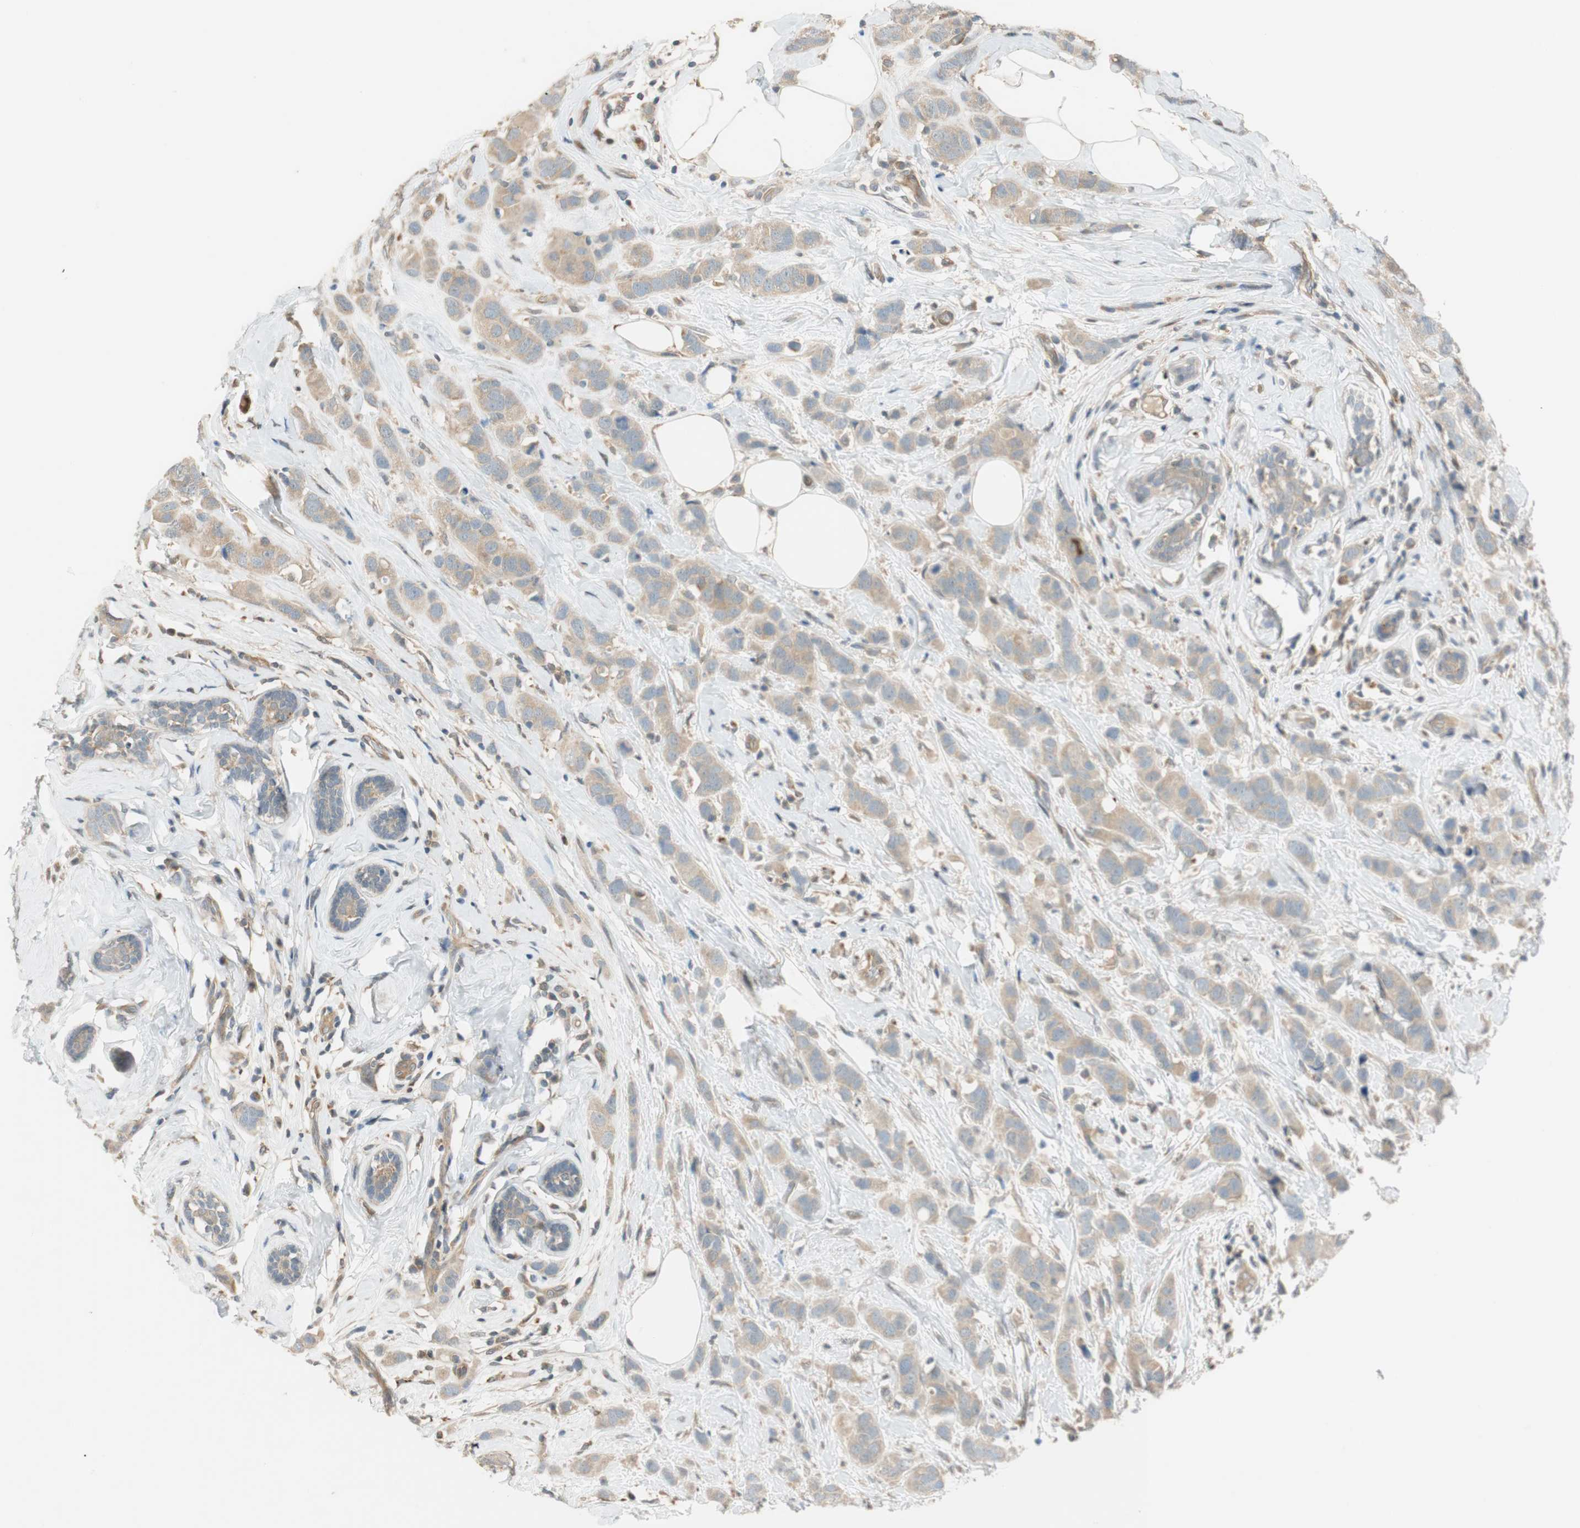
{"staining": {"intensity": "weak", "quantity": ">75%", "location": "cytoplasmic/membranous"}, "tissue": "breast cancer", "cell_type": "Tumor cells", "image_type": "cancer", "snomed": [{"axis": "morphology", "description": "Normal tissue, NOS"}, {"axis": "morphology", "description": "Duct carcinoma"}, {"axis": "topography", "description": "Breast"}], "caption": "Protein staining shows weak cytoplasmic/membranous staining in about >75% of tumor cells in breast cancer (infiltrating ductal carcinoma). (brown staining indicates protein expression, while blue staining denotes nuclei).", "gene": "GATD1", "patient": {"sex": "female", "age": 50}}